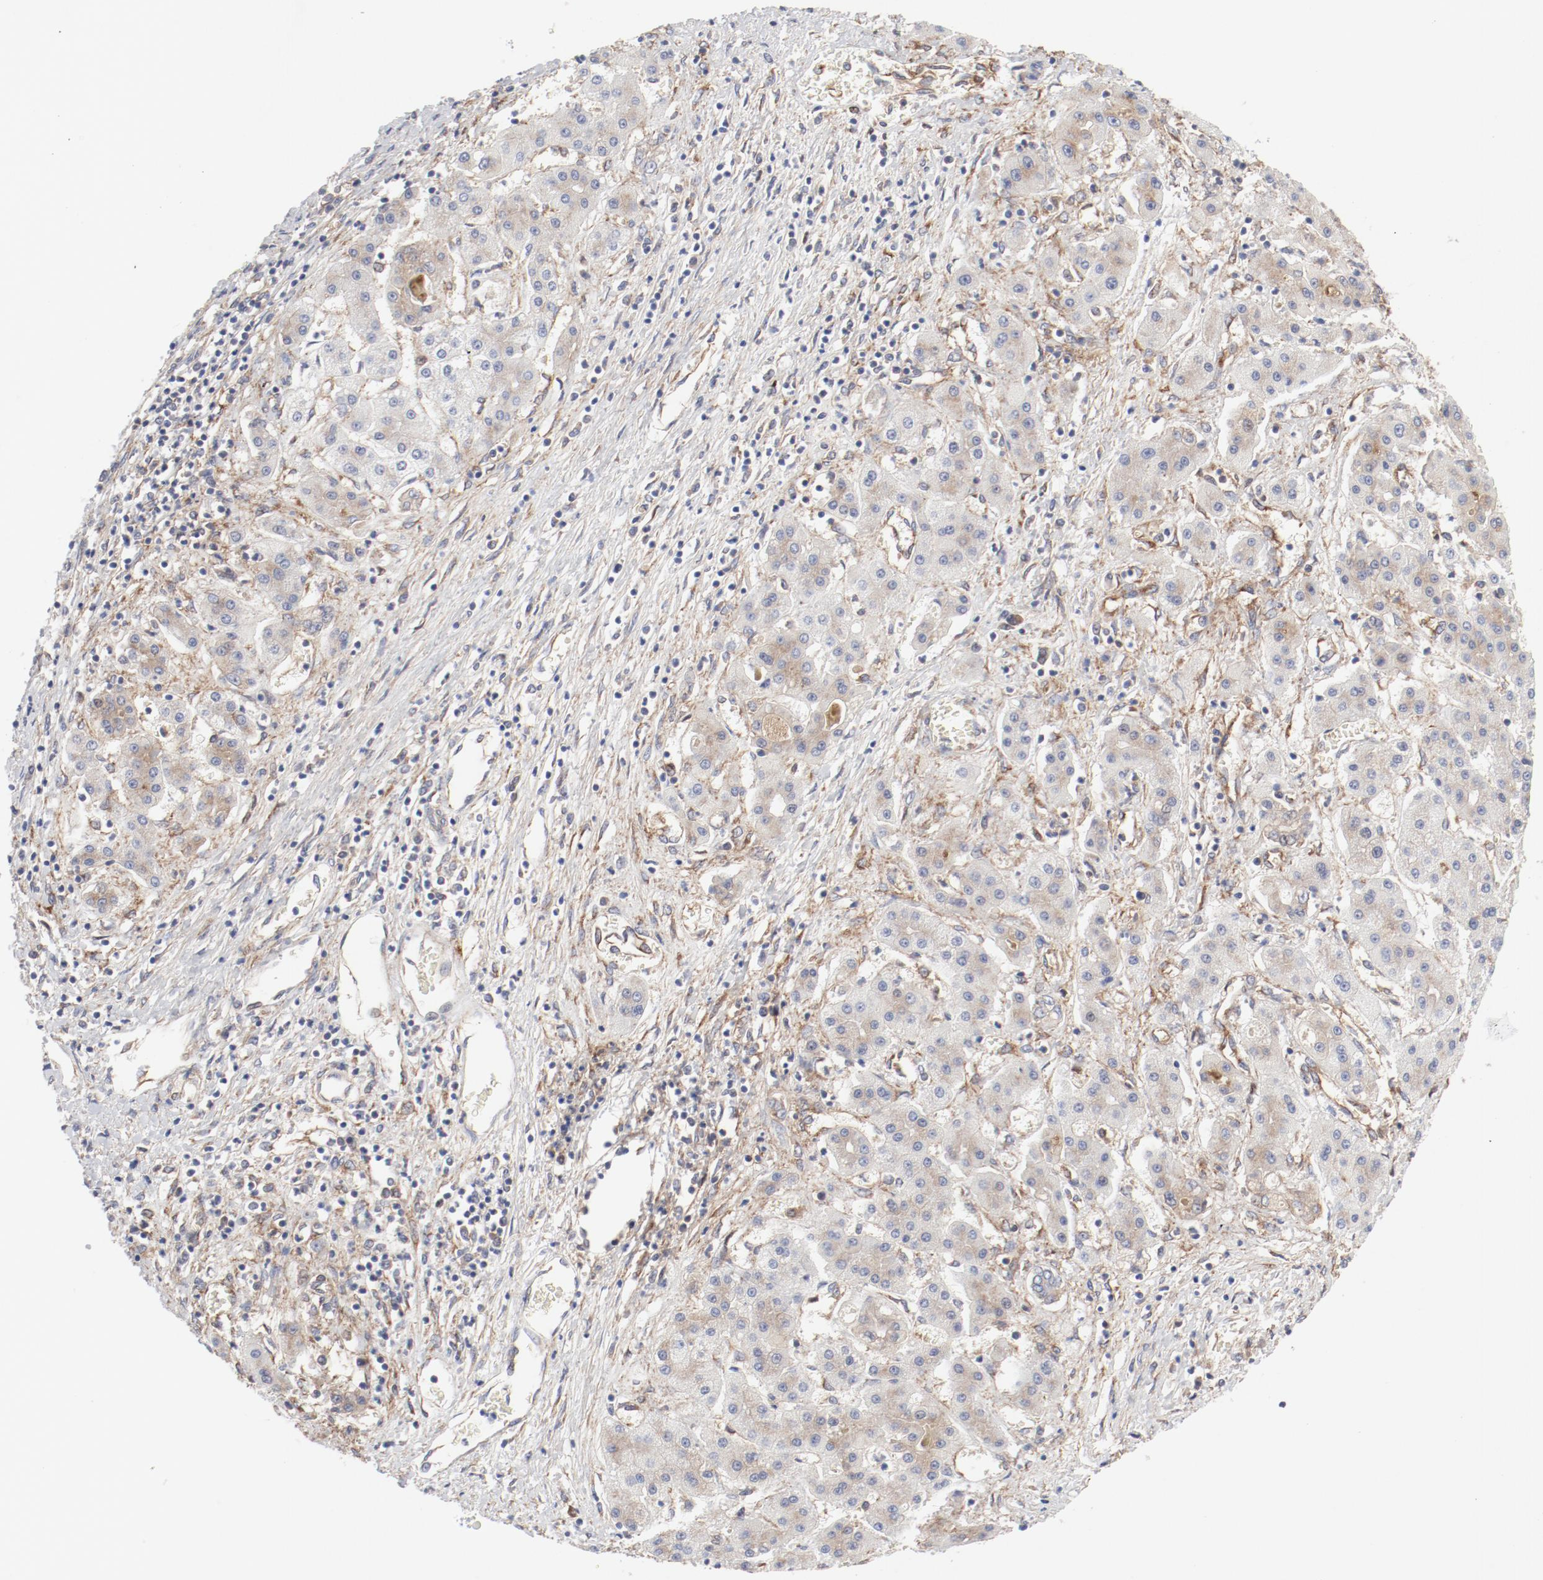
{"staining": {"intensity": "weak", "quantity": "25%-75%", "location": "cytoplasmic/membranous"}, "tissue": "liver cancer", "cell_type": "Tumor cells", "image_type": "cancer", "snomed": [{"axis": "morphology", "description": "Carcinoma, Hepatocellular, NOS"}, {"axis": "topography", "description": "Liver"}], "caption": "Weak cytoplasmic/membranous expression is present in about 25%-75% of tumor cells in hepatocellular carcinoma (liver).", "gene": "AP2A1", "patient": {"sex": "male", "age": 24}}